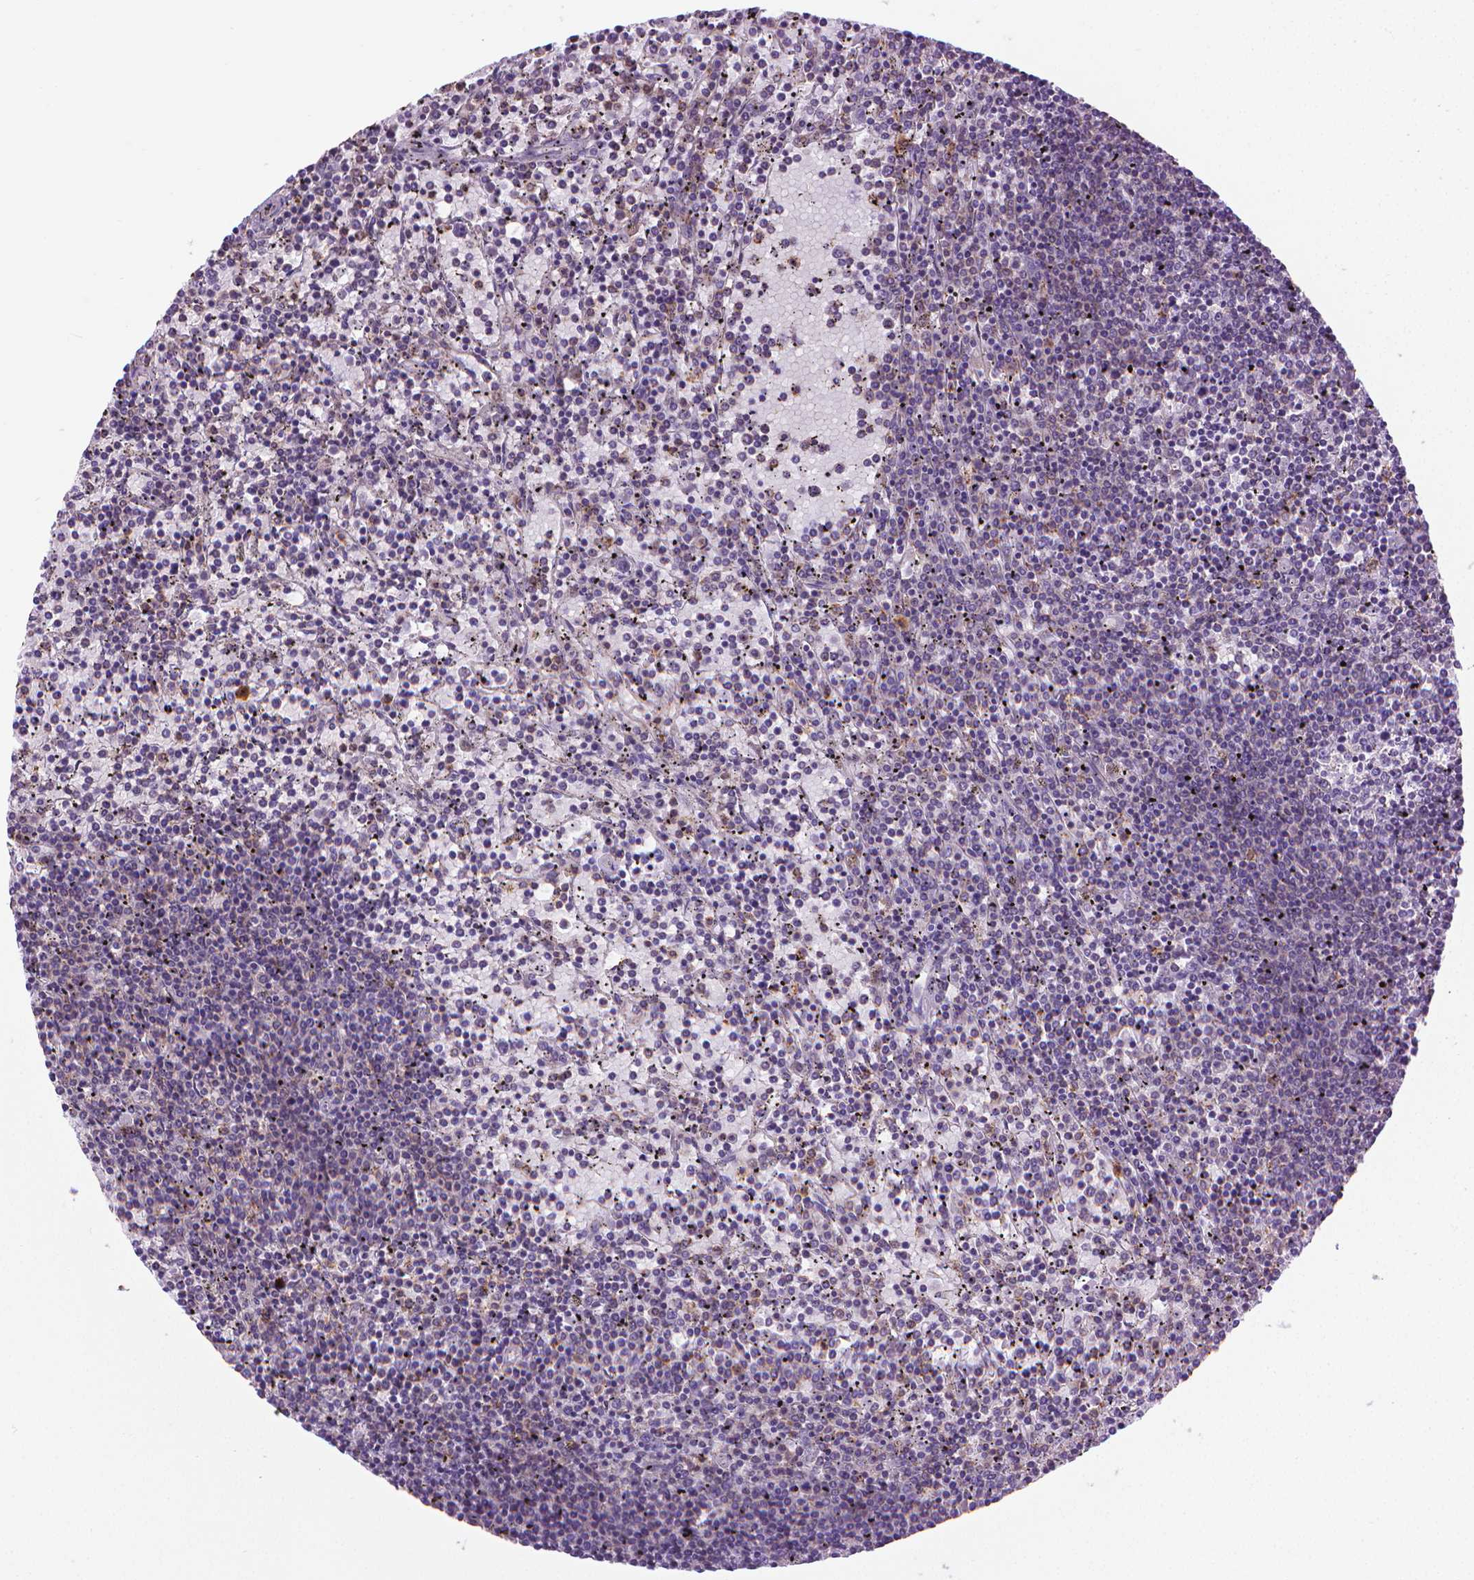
{"staining": {"intensity": "negative", "quantity": "none", "location": "none"}, "tissue": "lymphoma", "cell_type": "Tumor cells", "image_type": "cancer", "snomed": [{"axis": "morphology", "description": "Malignant lymphoma, non-Hodgkin's type, Low grade"}, {"axis": "topography", "description": "Spleen"}], "caption": "Tumor cells are negative for protein expression in human malignant lymphoma, non-Hodgkin's type (low-grade).", "gene": "SLC51B", "patient": {"sex": "female", "age": 77}}